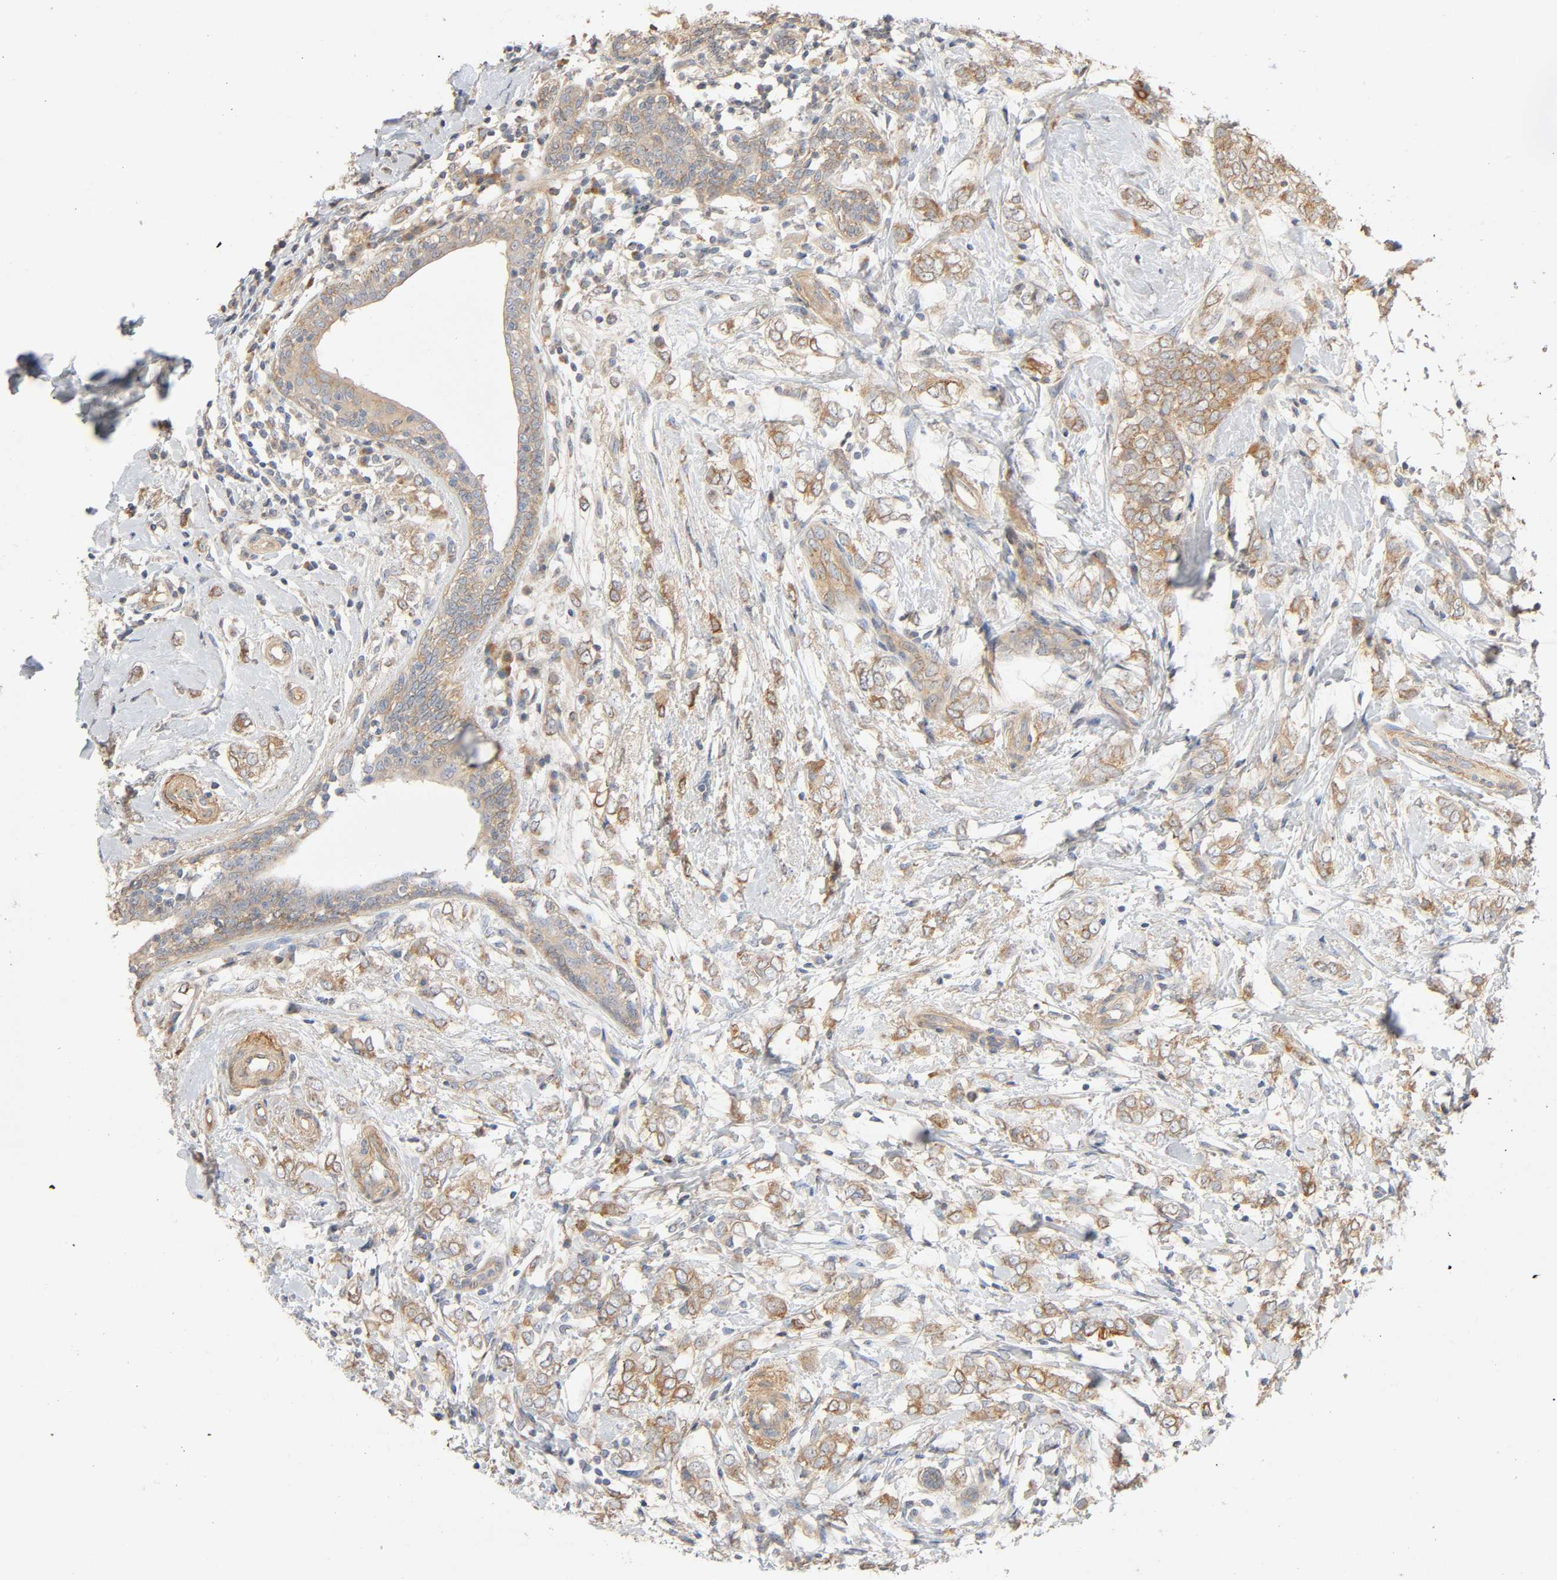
{"staining": {"intensity": "moderate", "quantity": "25%-75%", "location": "cytoplasmic/membranous"}, "tissue": "breast cancer", "cell_type": "Tumor cells", "image_type": "cancer", "snomed": [{"axis": "morphology", "description": "Normal tissue, NOS"}, {"axis": "morphology", "description": "Lobular carcinoma"}, {"axis": "topography", "description": "Breast"}], "caption": "IHC of breast lobular carcinoma shows medium levels of moderate cytoplasmic/membranous positivity in approximately 25%-75% of tumor cells. (DAB (3,3'-diaminobenzidine) = brown stain, brightfield microscopy at high magnification).", "gene": "SGSM1", "patient": {"sex": "female", "age": 47}}